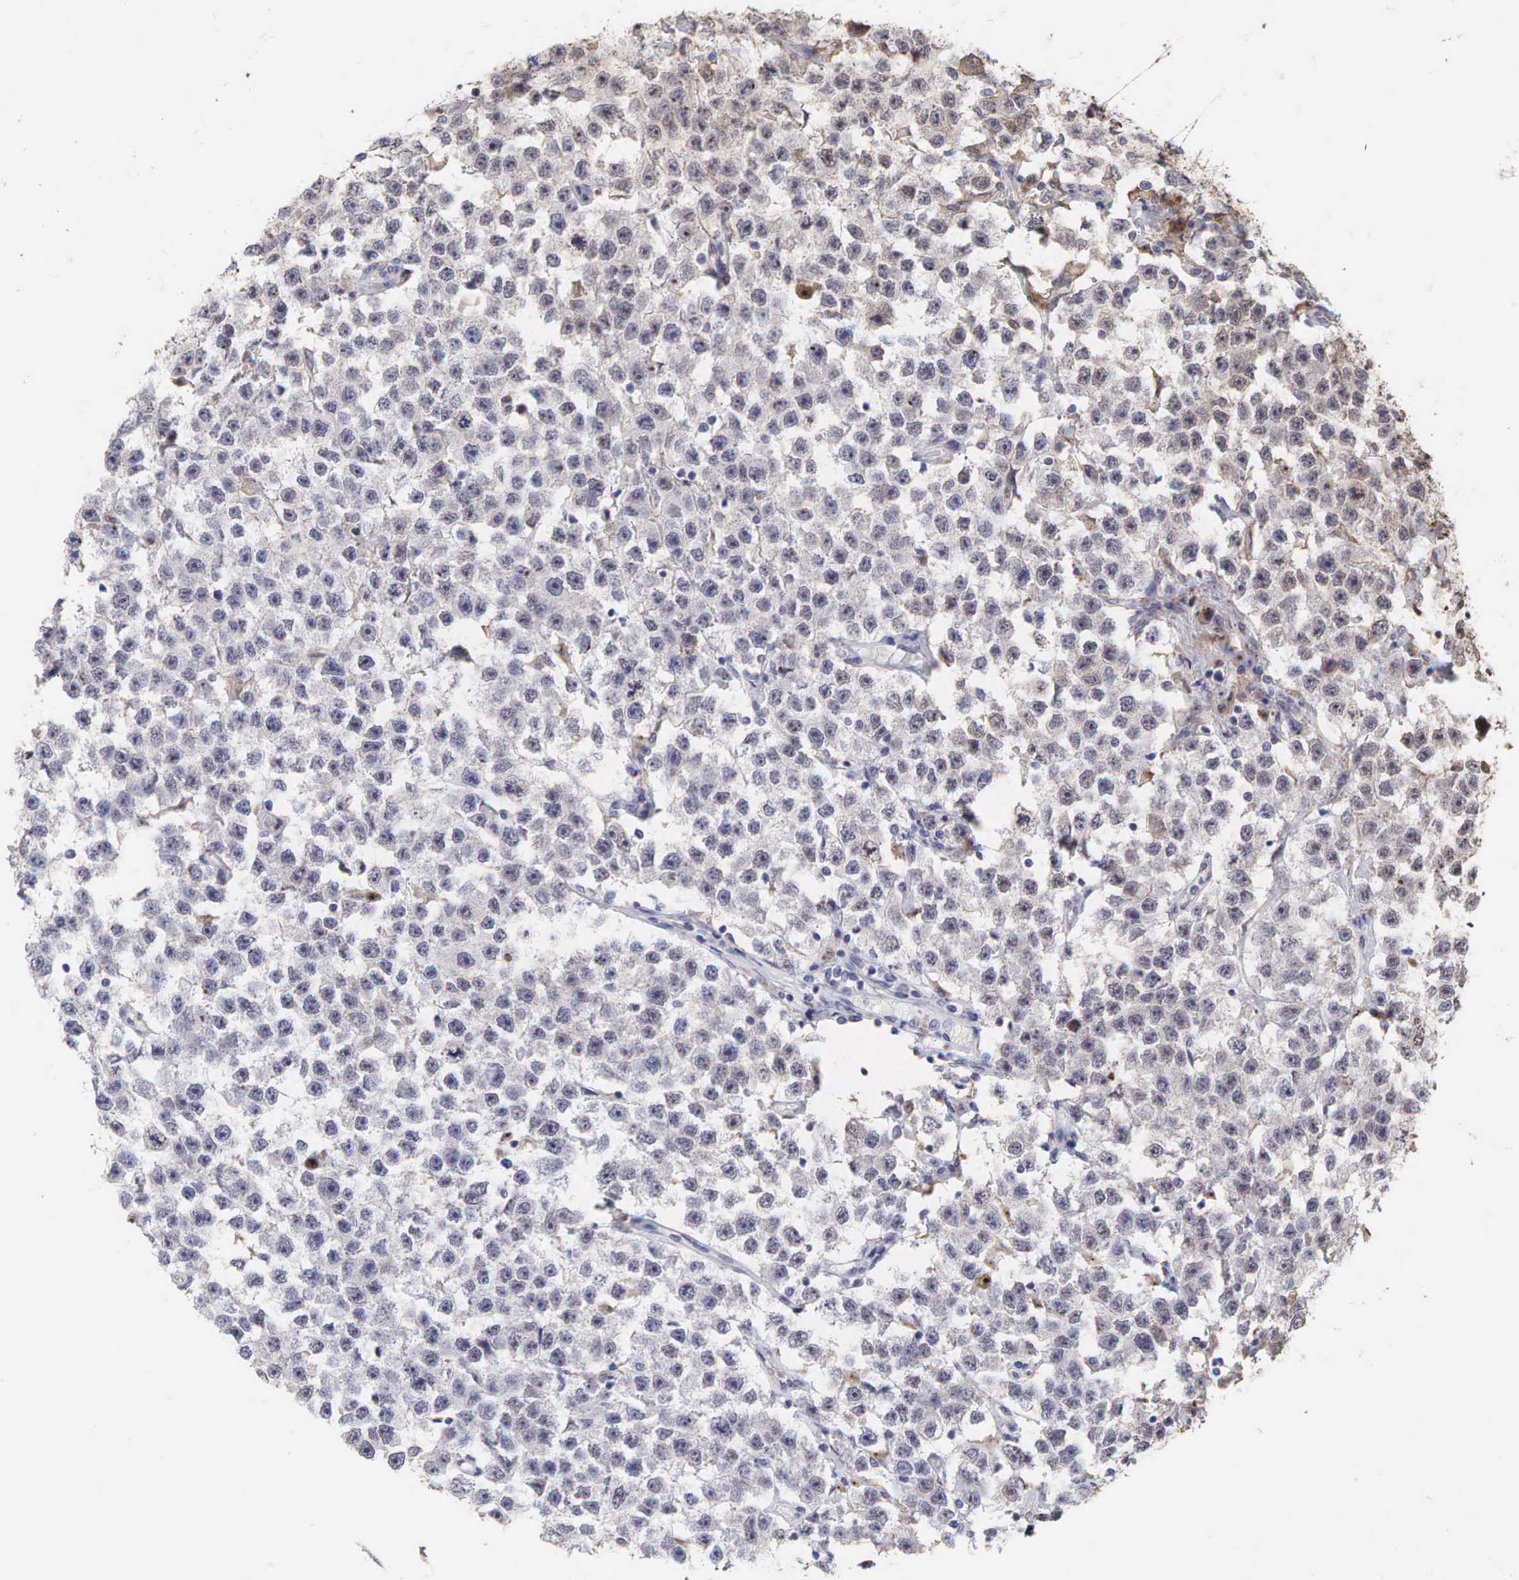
{"staining": {"intensity": "moderate", "quantity": "<25%", "location": "cytoplasmic/membranous,nuclear"}, "tissue": "testis cancer", "cell_type": "Tumor cells", "image_type": "cancer", "snomed": [{"axis": "morphology", "description": "Seminoma, NOS"}, {"axis": "topography", "description": "Testis"}], "caption": "A low amount of moderate cytoplasmic/membranous and nuclear staining is appreciated in about <25% of tumor cells in seminoma (testis) tissue.", "gene": "DKC1", "patient": {"sex": "male", "age": 52}}